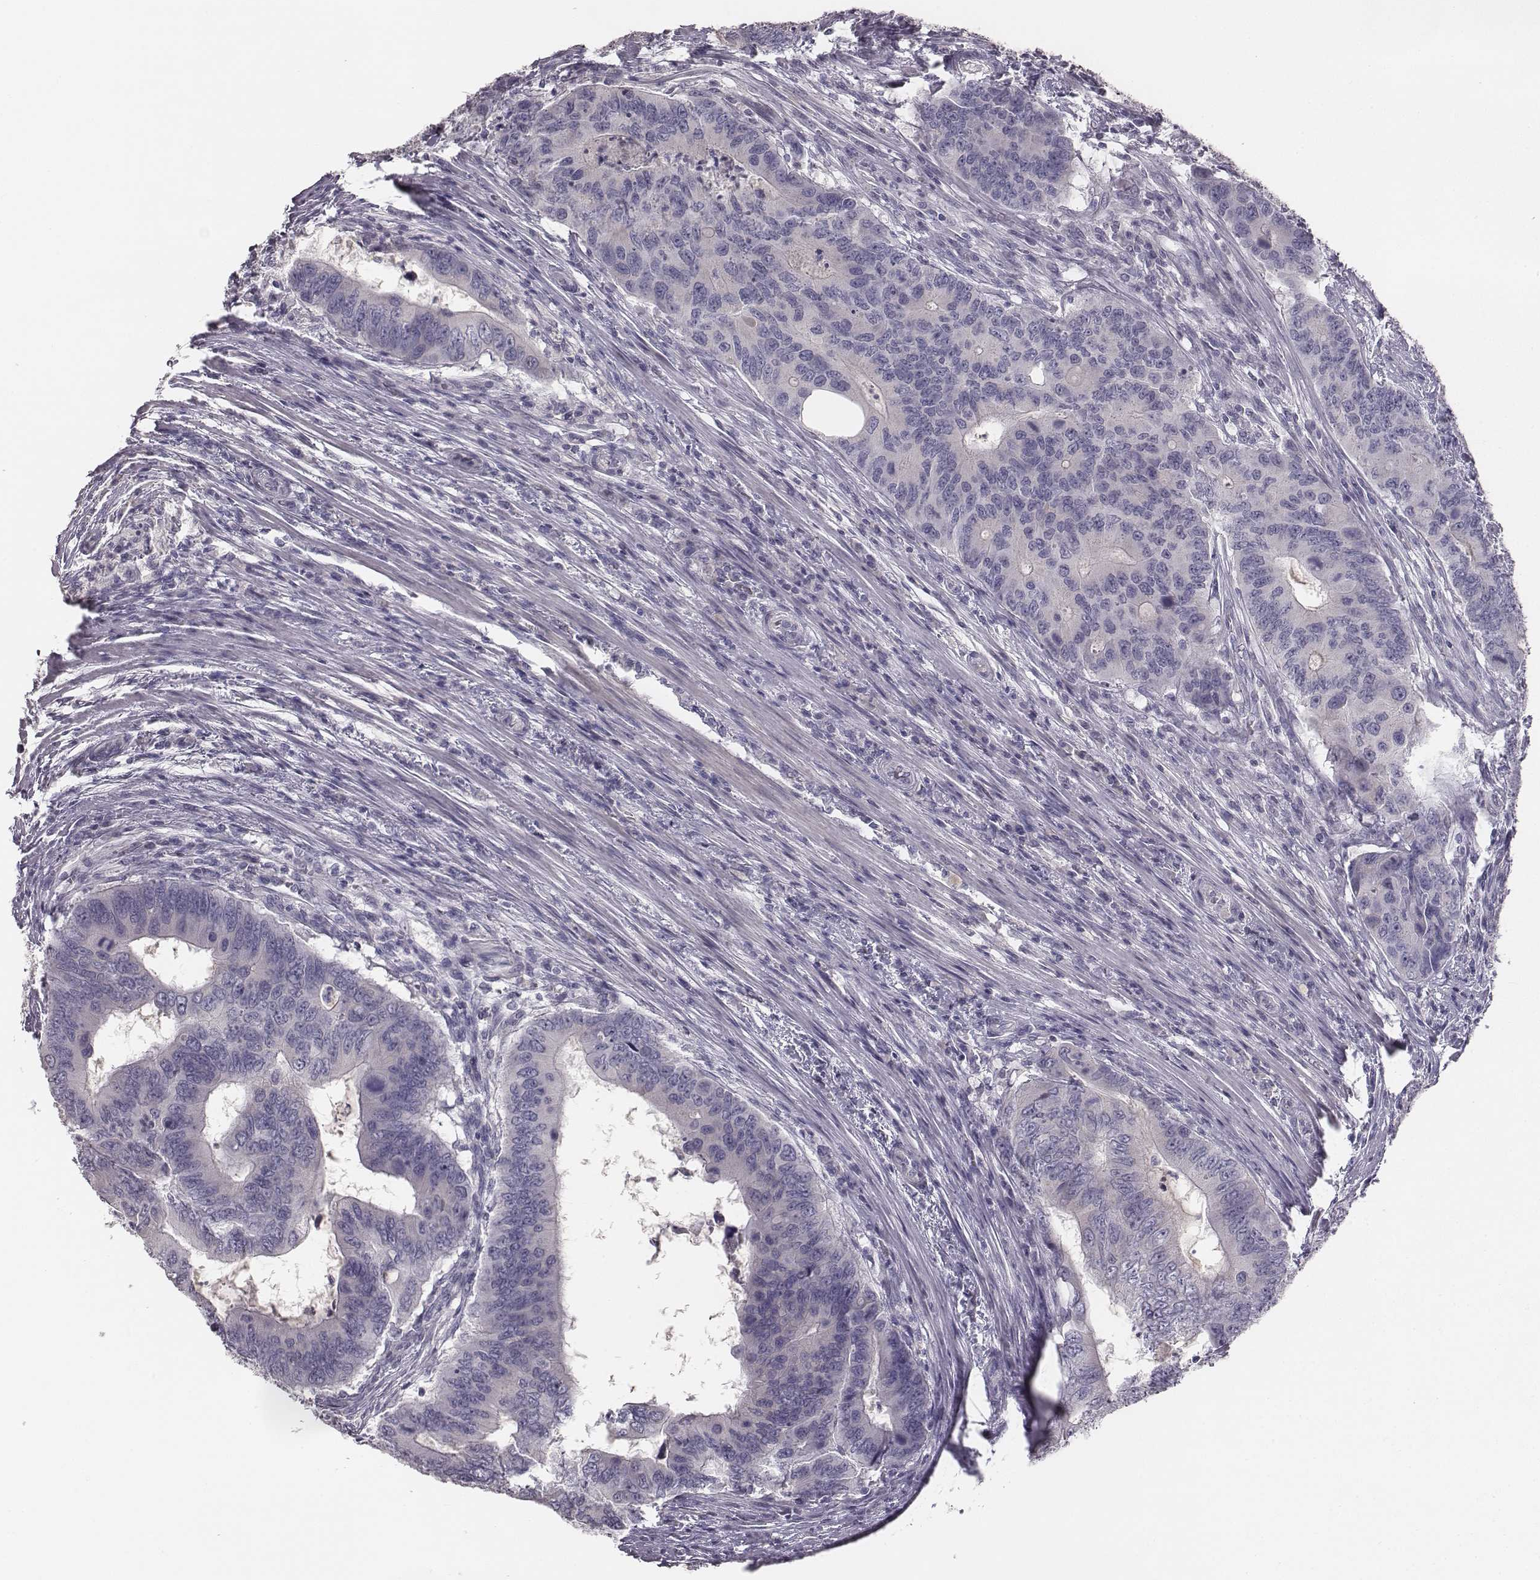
{"staining": {"intensity": "negative", "quantity": "none", "location": "none"}, "tissue": "colorectal cancer", "cell_type": "Tumor cells", "image_type": "cancer", "snomed": [{"axis": "morphology", "description": "Adenocarcinoma, NOS"}, {"axis": "topography", "description": "Colon"}], "caption": "Immunohistochemistry photomicrograph of neoplastic tissue: colorectal adenocarcinoma stained with DAB (3,3'-diaminobenzidine) reveals no significant protein staining in tumor cells. (DAB IHC visualized using brightfield microscopy, high magnification).", "gene": "MYH6", "patient": {"sex": "male", "age": 53}}